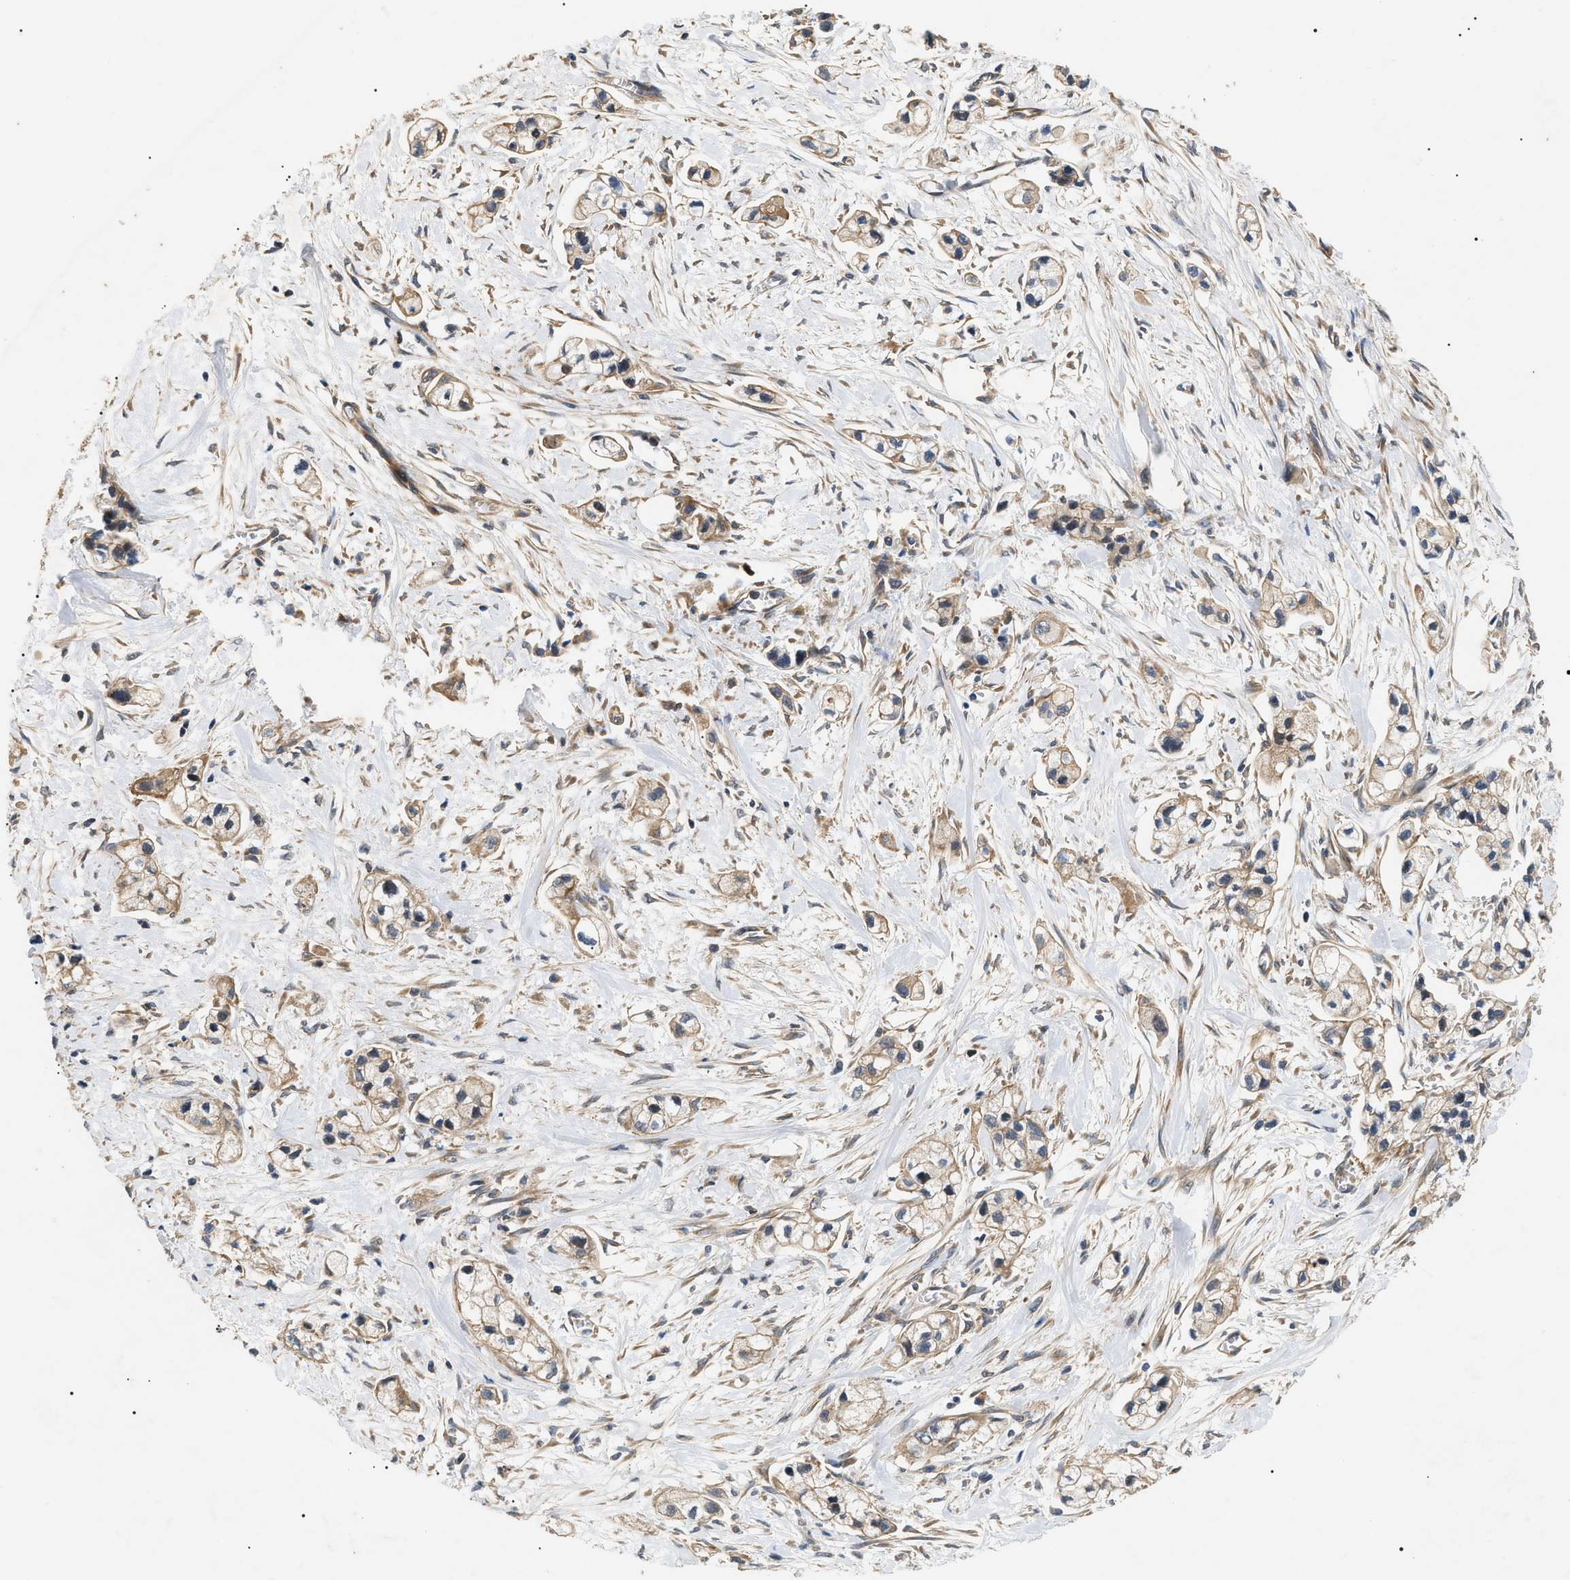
{"staining": {"intensity": "weak", "quantity": ">75%", "location": "cytoplasmic/membranous"}, "tissue": "pancreatic cancer", "cell_type": "Tumor cells", "image_type": "cancer", "snomed": [{"axis": "morphology", "description": "Adenocarcinoma, NOS"}, {"axis": "topography", "description": "Pancreas"}], "caption": "Protein expression analysis of human adenocarcinoma (pancreatic) reveals weak cytoplasmic/membranous staining in approximately >75% of tumor cells.", "gene": "PPM1B", "patient": {"sex": "male", "age": 74}}